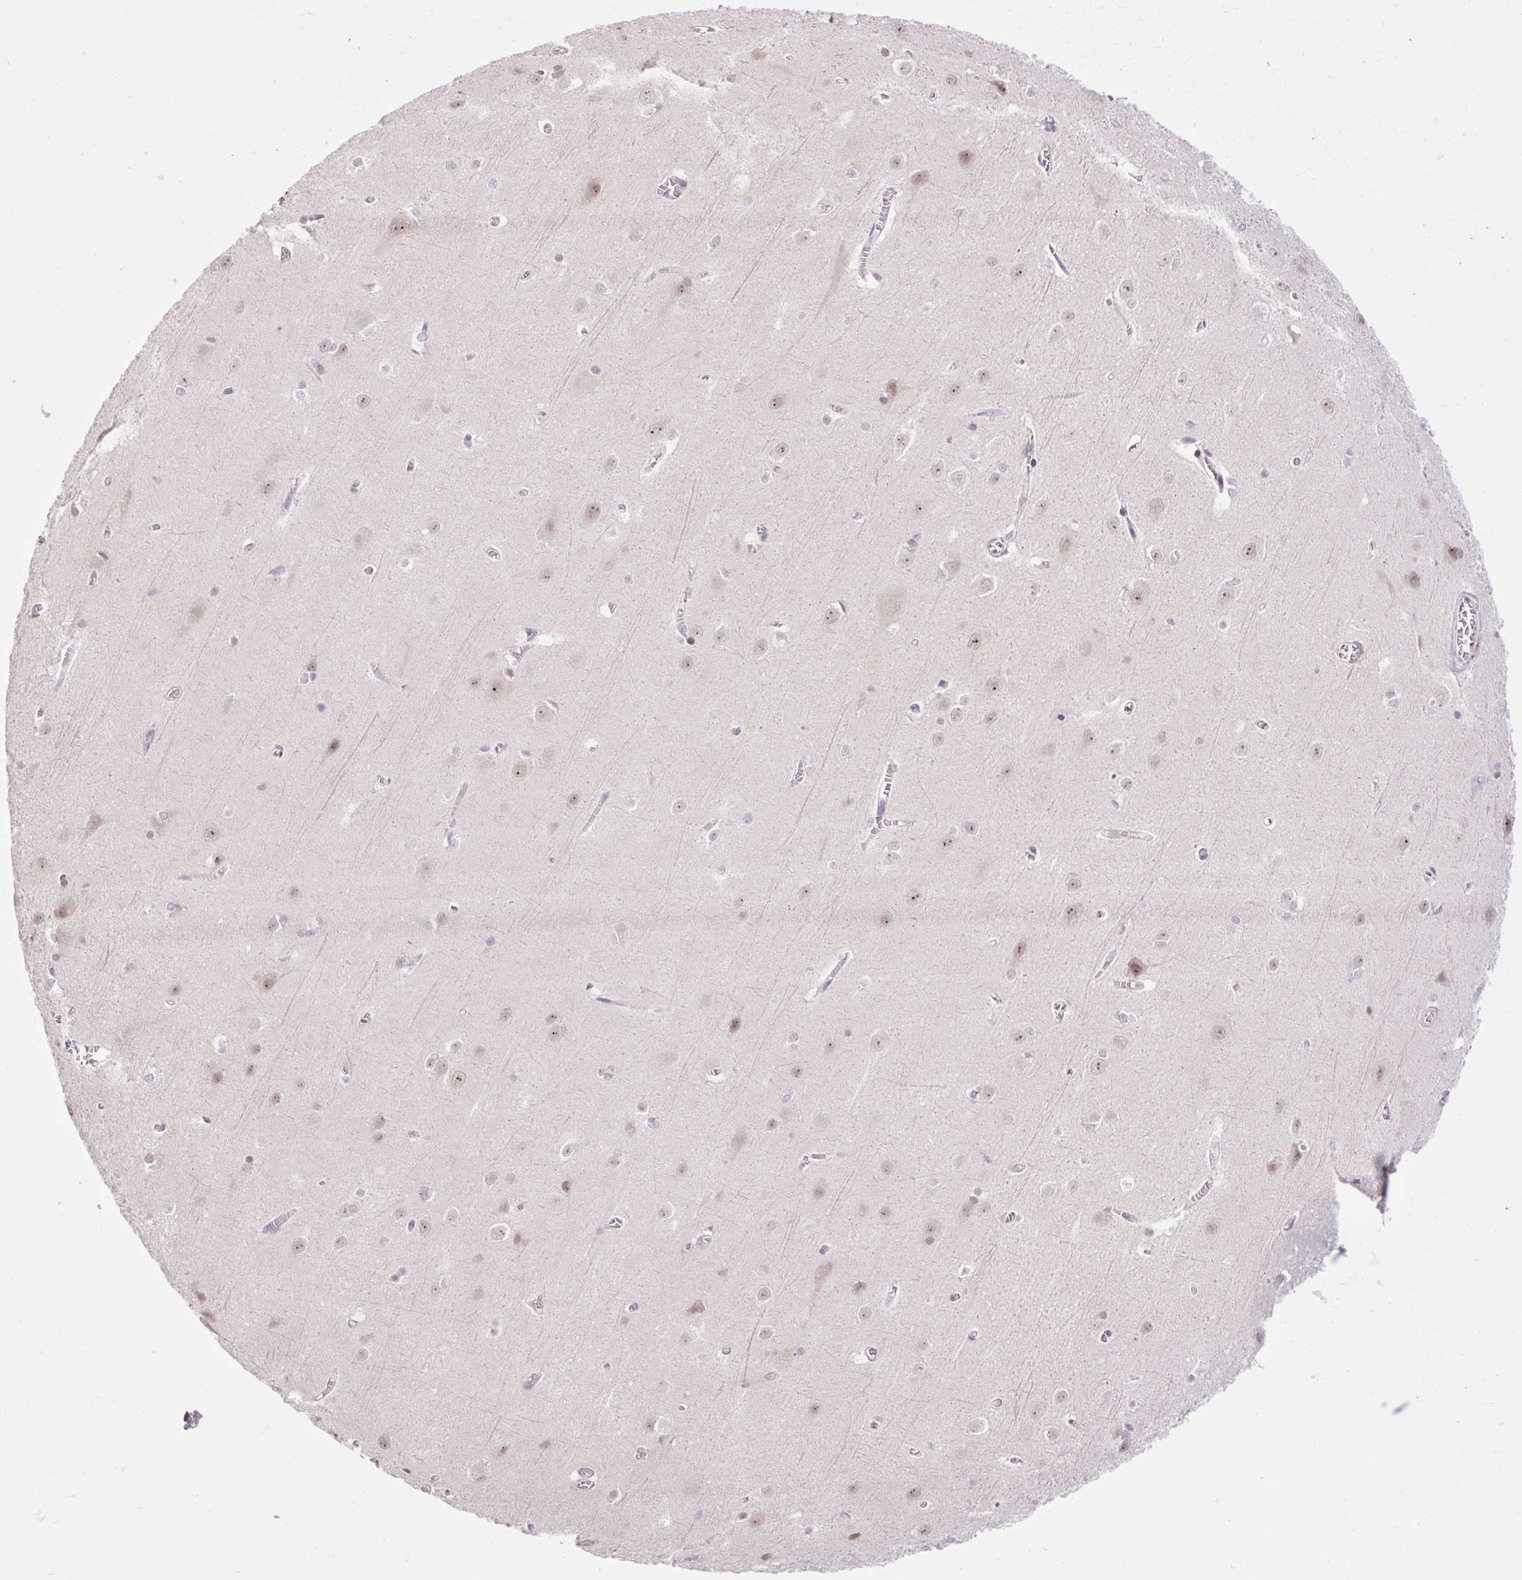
{"staining": {"intensity": "negative", "quantity": "none", "location": "none"}, "tissue": "cerebral cortex", "cell_type": "Endothelial cells", "image_type": "normal", "snomed": [{"axis": "morphology", "description": "Normal tissue, NOS"}, {"axis": "topography", "description": "Cerebral cortex"}], "caption": "This is an immunohistochemistry (IHC) image of normal human cerebral cortex. There is no positivity in endothelial cells.", "gene": "ICE1", "patient": {"sex": "male", "age": 37}}